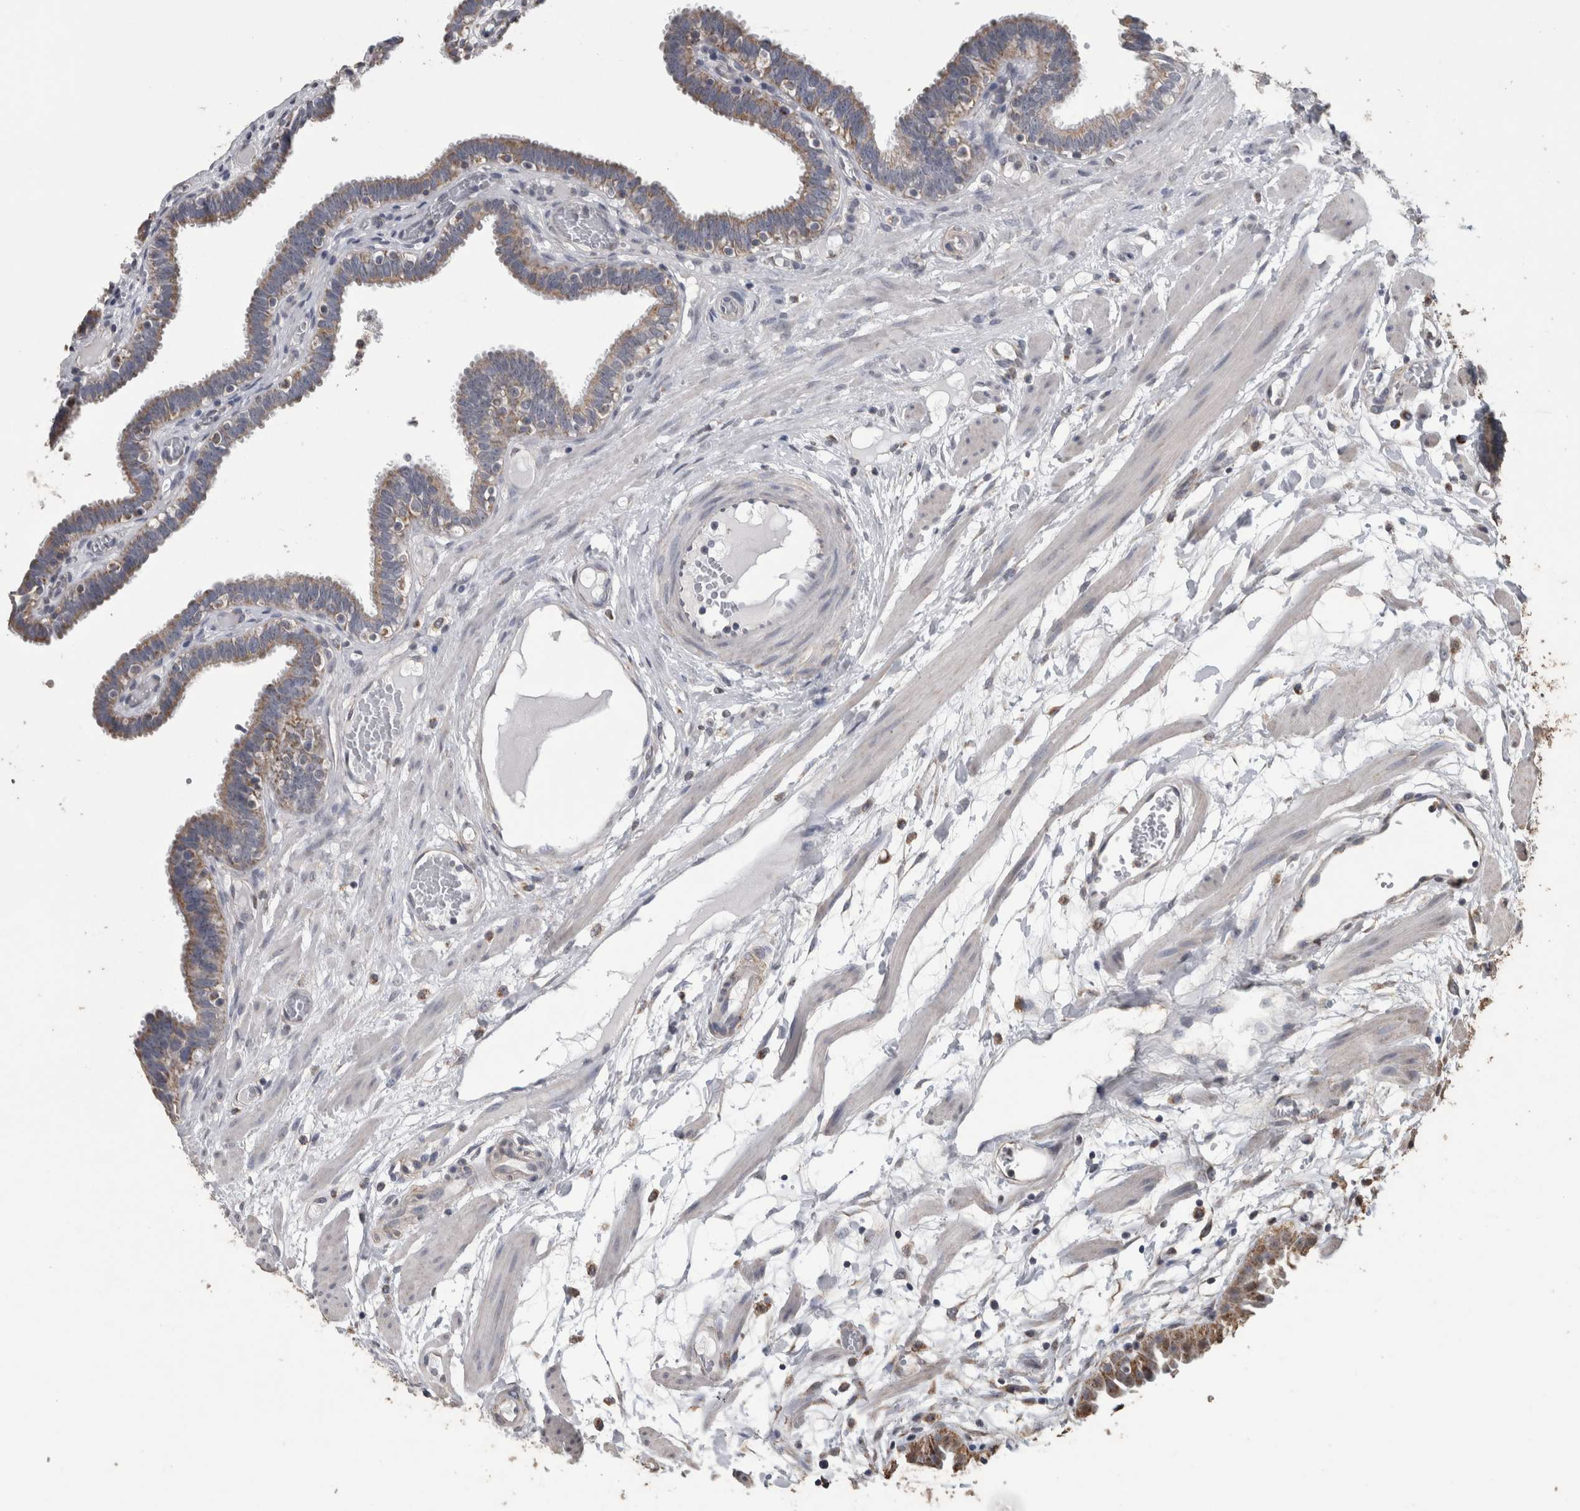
{"staining": {"intensity": "moderate", "quantity": "<25%", "location": "cytoplasmic/membranous"}, "tissue": "fallopian tube", "cell_type": "Glandular cells", "image_type": "normal", "snomed": [{"axis": "morphology", "description": "Normal tissue, NOS"}, {"axis": "topography", "description": "Fallopian tube"}, {"axis": "topography", "description": "Placenta"}], "caption": "Fallopian tube stained with IHC displays moderate cytoplasmic/membranous expression in about <25% of glandular cells.", "gene": "ACADM", "patient": {"sex": "female", "age": 32}}